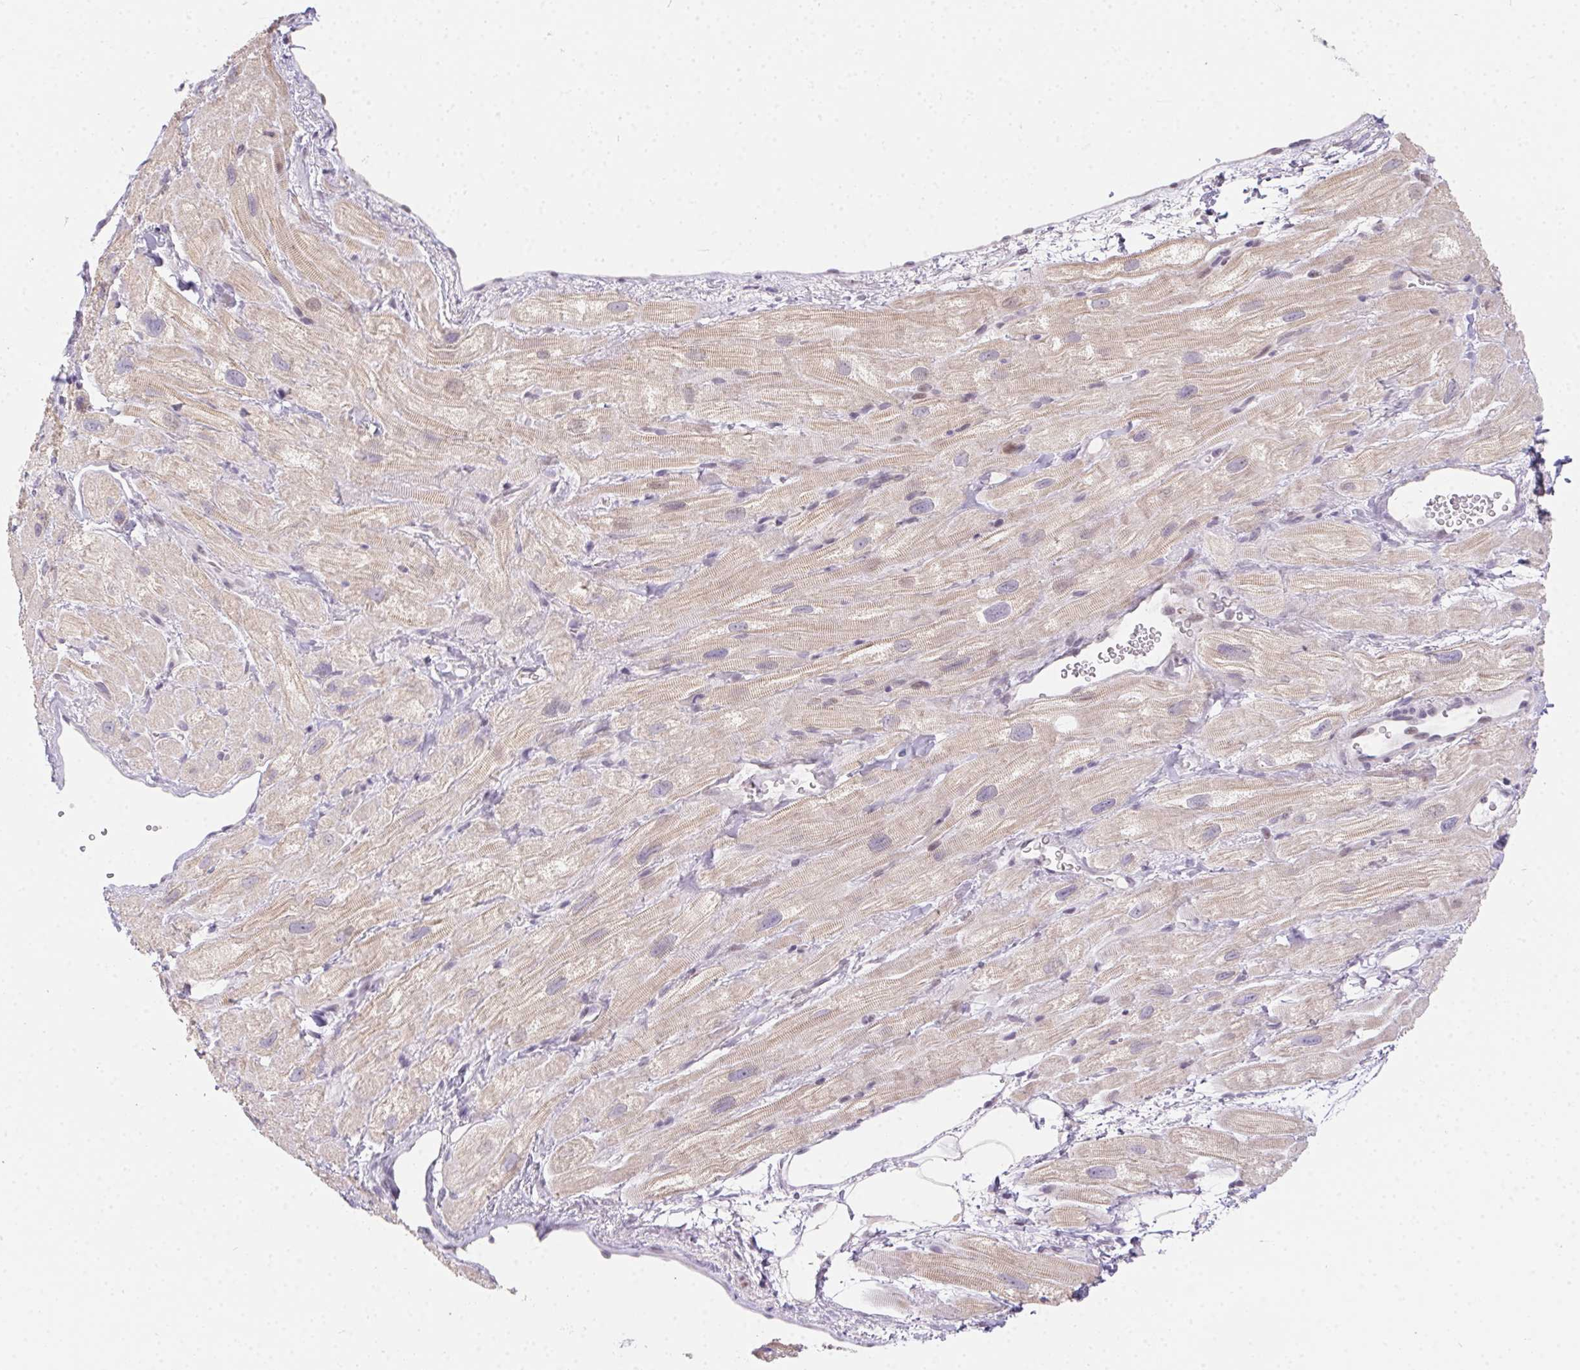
{"staining": {"intensity": "weak", "quantity": "<25%", "location": "cytoplasmic/membranous"}, "tissue": "heart muscle", "cell_type": "Cardiomyocytes", "image_type": "normal", "snomed": [{"axis": "morphology", "description": "Normal tissue, NOS"}, {"axis": "topography", "description": "Heart"}], "caption": "Immunohistochemical staining of unremarkable heart muscle reveals no significant staining in cardiomyocytes.", "gene": "MORC1", "patient": {"sex": "female", "age": 62}}